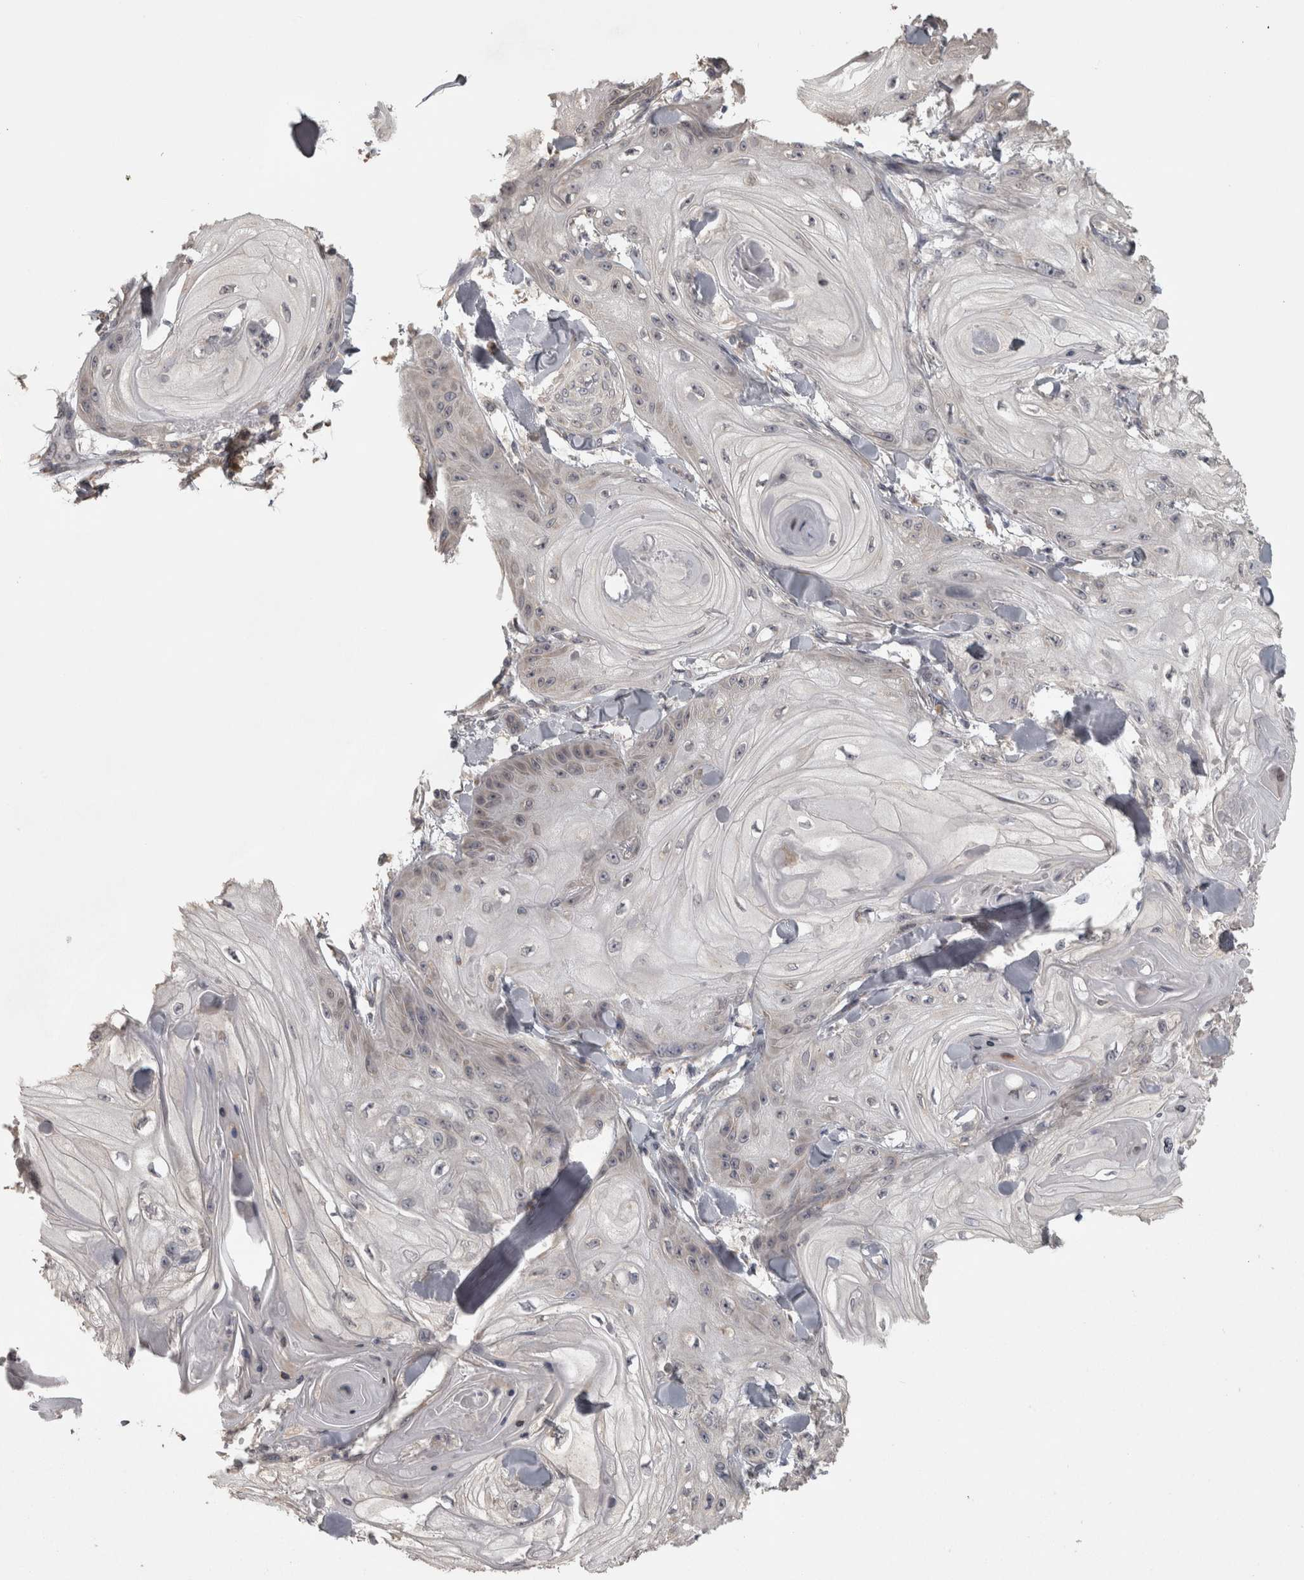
{"staining": {"intensity": "negative", "quantity": "none", "location": "none"}, "tissue": "skin cancer", "cell_type": "Tumor cells", "image_type": "cancer", "snomed": [{"axis": "morphology", "description": "Squamous cell carcinoma, NOS"}, {"axis": "topography", "description": "Skin"}], "caption": "Immunohistochemical staining of human skin squamous cell carcinoma shows no significant positivity in tumor cells.", "gene": "RAB29", "patient": {"sex": "male", "age": 74}}